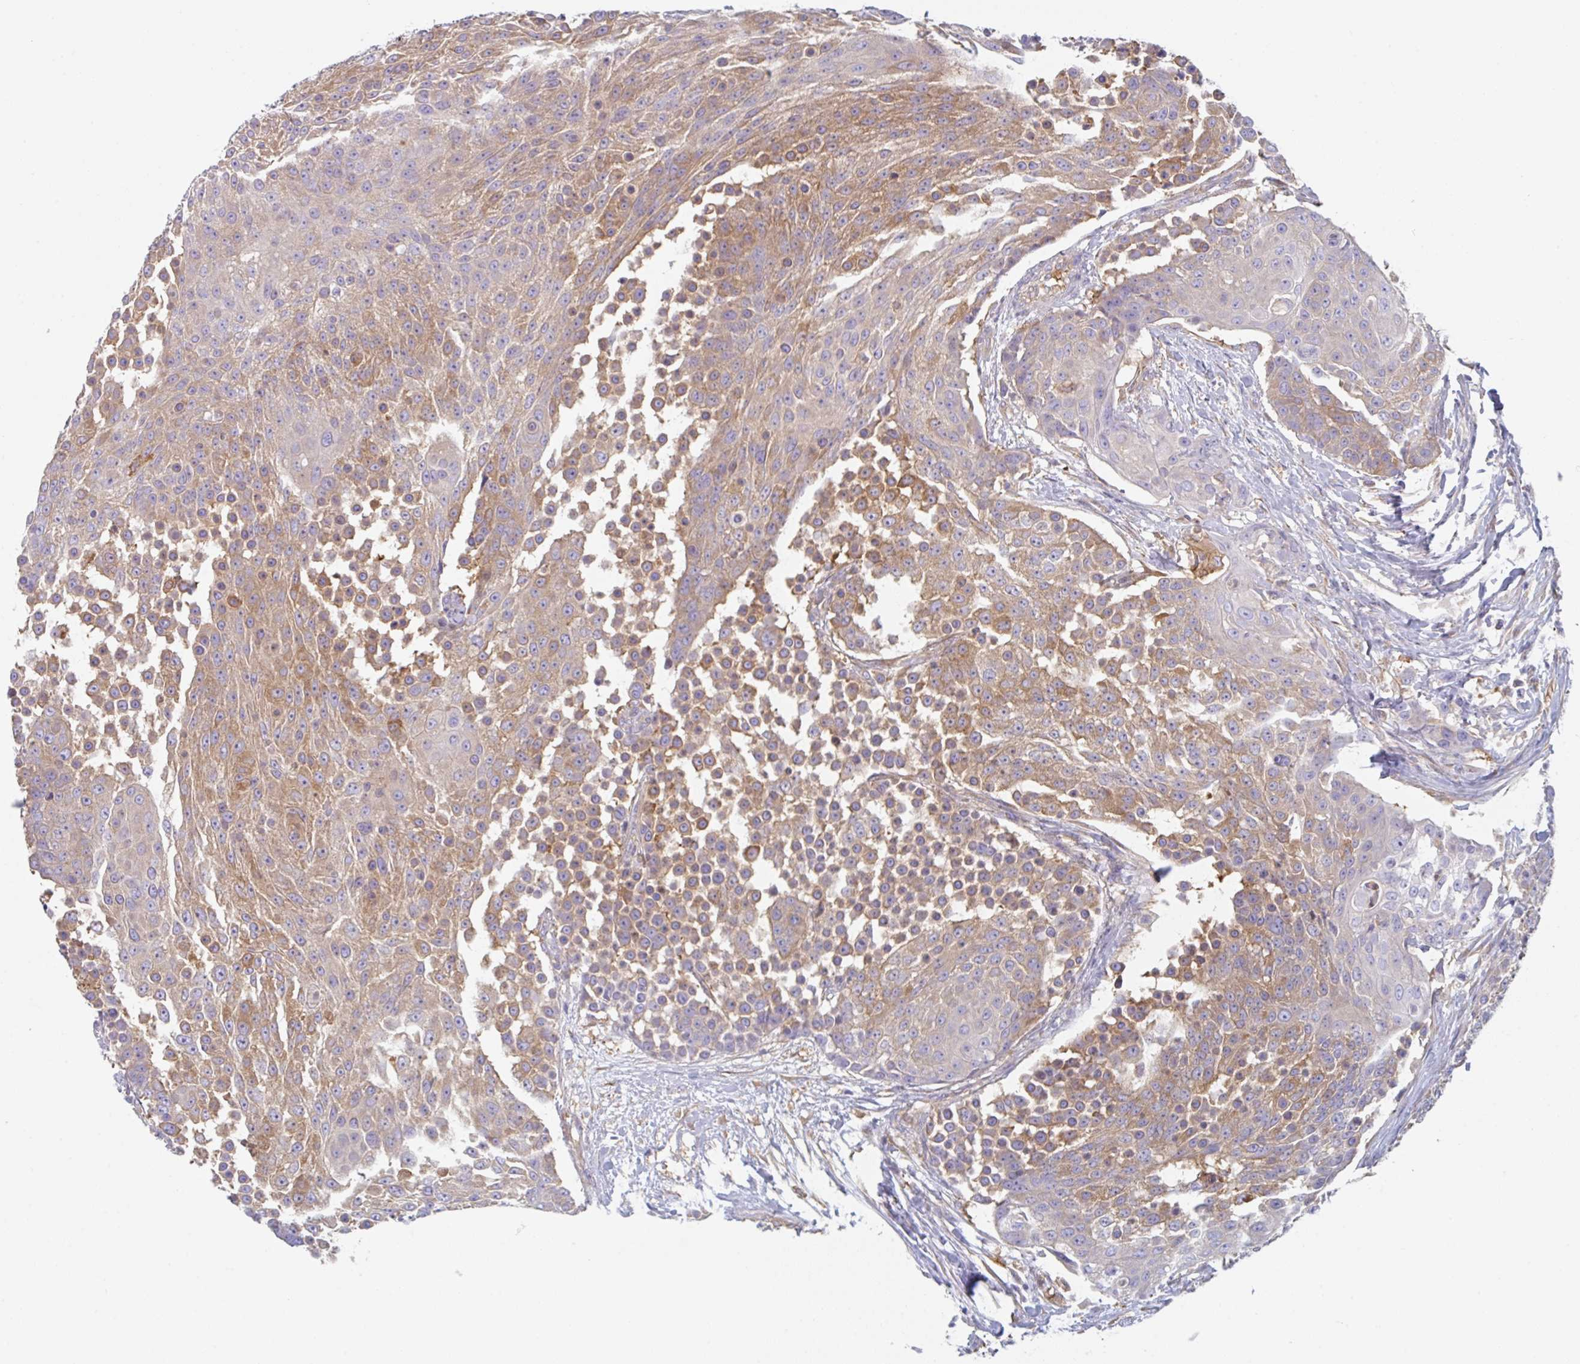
{"staining": {"intensity": "moderate", "quantity": ">75%", "location": "cytoplasmic/membranous"}, "tissue": "urothelial cancer", "cell_type": "Tumor cells", "image_type": "cancer", "snomed": [{"axis": "morphology", "description": "Urothelial carcinoma, High grade"}, {"axis": "topography", "description": "Urinary bladder"}], "caption": "Urothelial carcinoma (high-grade) stained with a brown dye displays moderate cytoplasmic/membranous positive positivity in approximately >75% of tumor cells.", "gene": "AMPD2", "patient": {"sex": "female", "age": 63}}